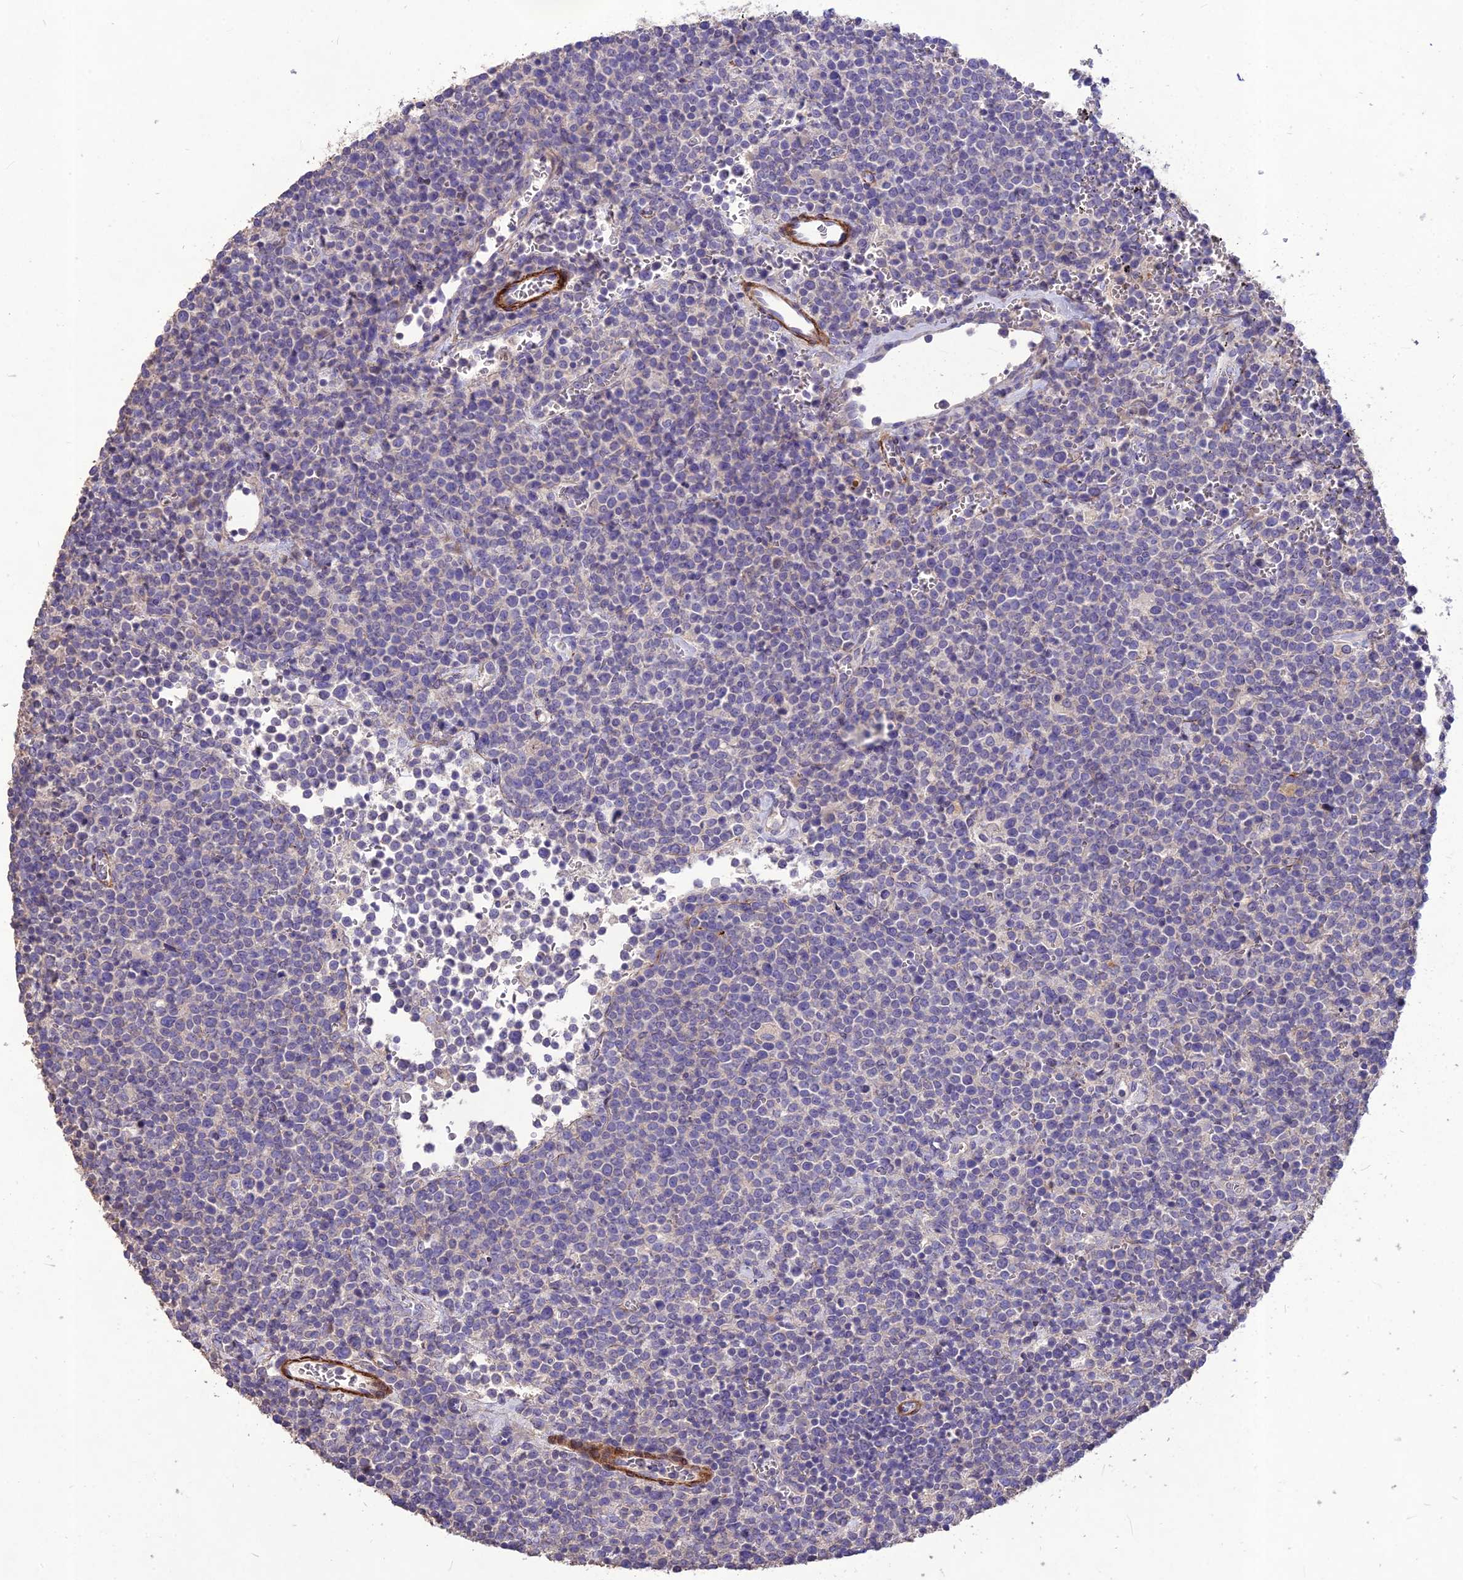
{"staining": {"intensity": "negative", "quantity": "none", "location": "none"}, "tissue": "lymphoma", "cell_type": "Tumor cells", "image_type": "cancer", "snomed": [{"axis": "morphology", "description": "Malignant lymphoma, non-Hodgkin's type, High grade"}, {"axis": "topography", "description": "Lymph node"}], "caption": "The micrograph exhibits no staining of tumor cells in lymphoma.", "gene": "CLUH", "patient": {"sex": "male", "age": 61}}